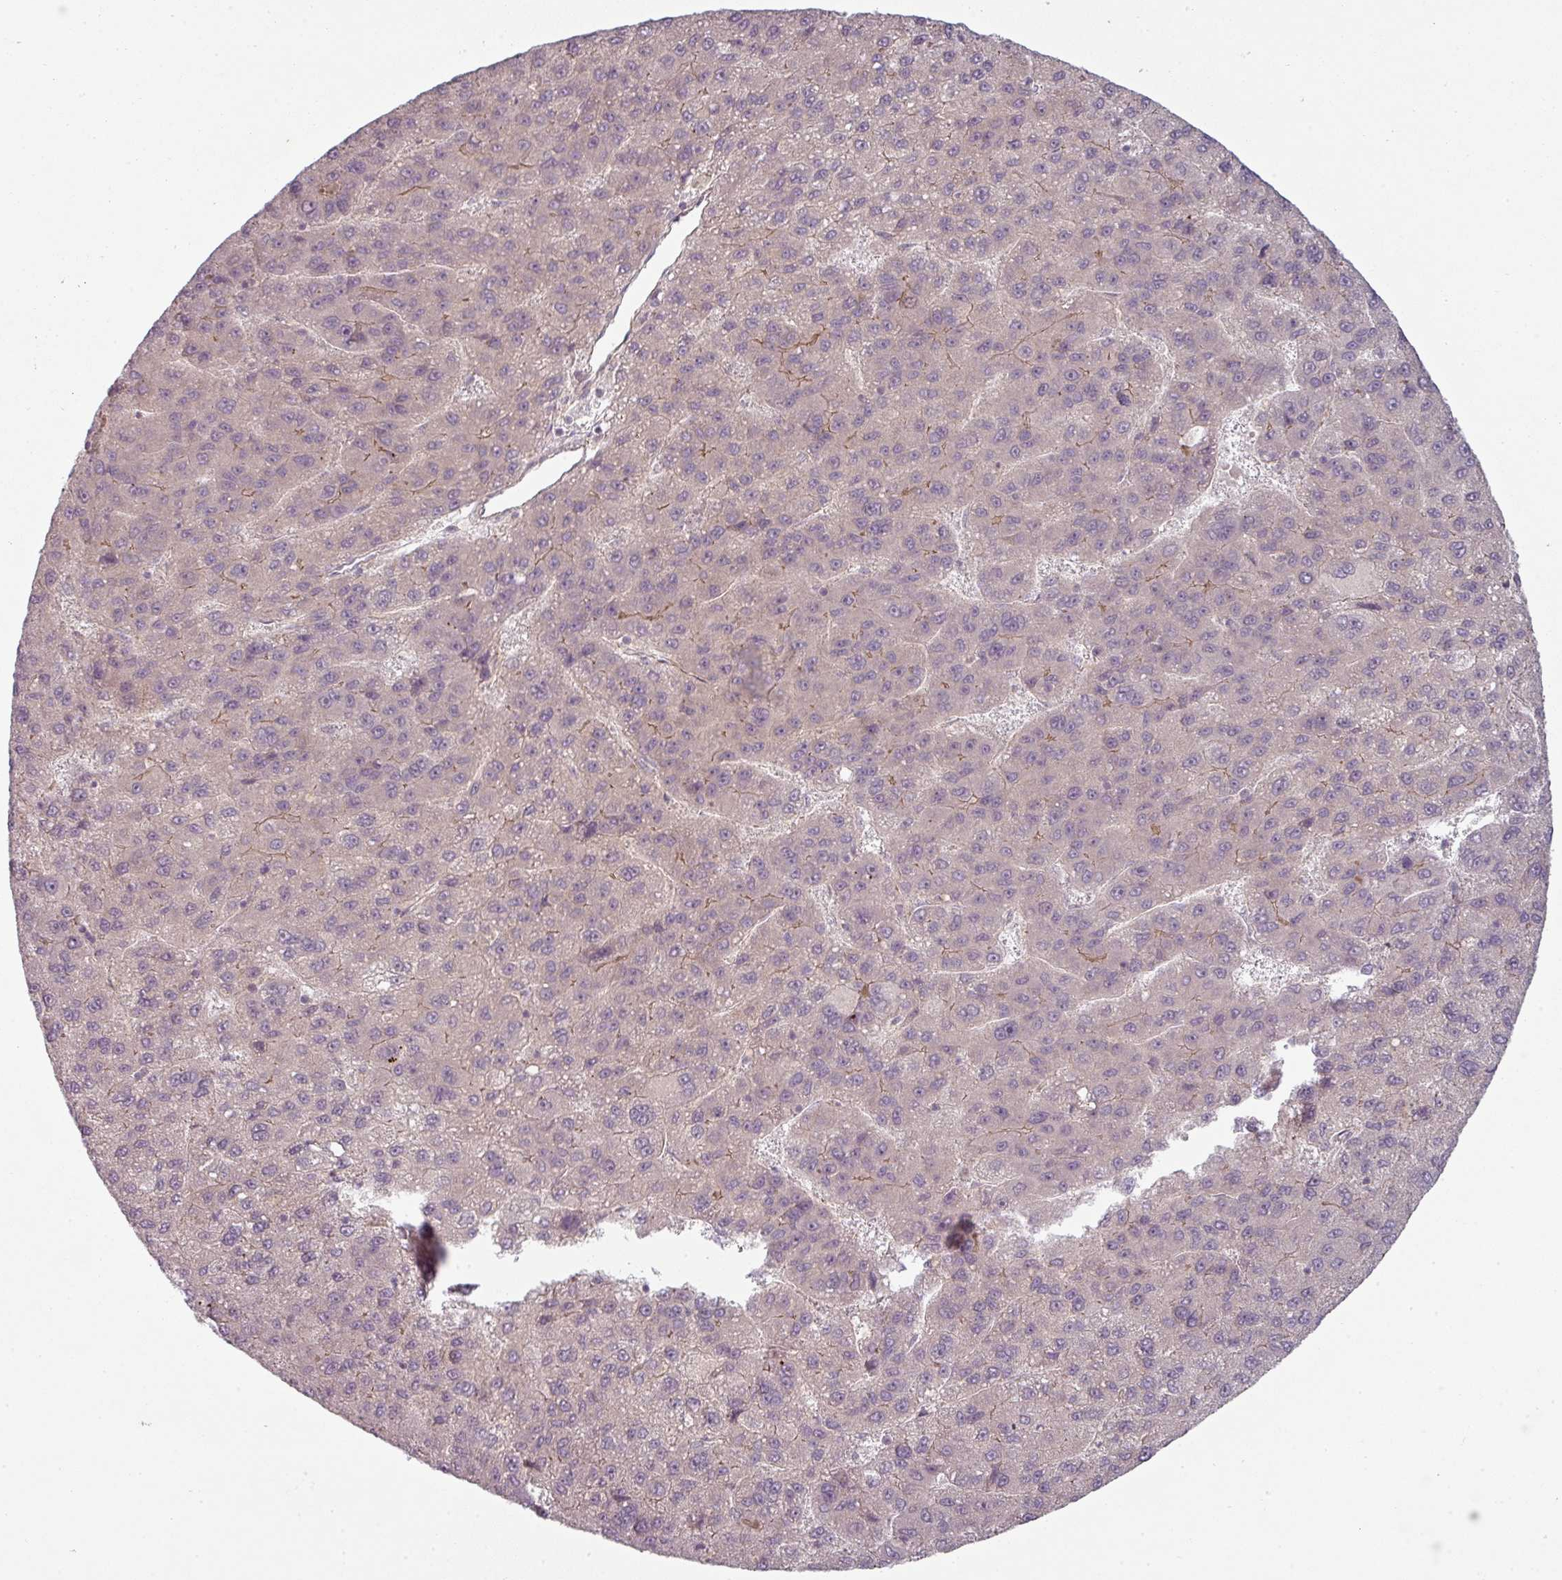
{"staining": {"intensity": "weak", "quantity": "<25%", "location": "cytoplasmic/membranous"}, "tissue": "liver cancer", "cell_type": "Tumor cells", "image_type": "cancer", "snomed": [{"axis": "morphology", "description": "Carcinoma, Hepatocellular, NOS"}, {"axis": "topography", "description": "Liver"}], "caption": "A high-resolution image shows immunohistochemistry staining of liver cancer (hepatocellular carcinoma), which reveals no significant positivity in tumor cells.", "gene": "SLC16A9", "patient": {"sex": "female", "age": 82}}